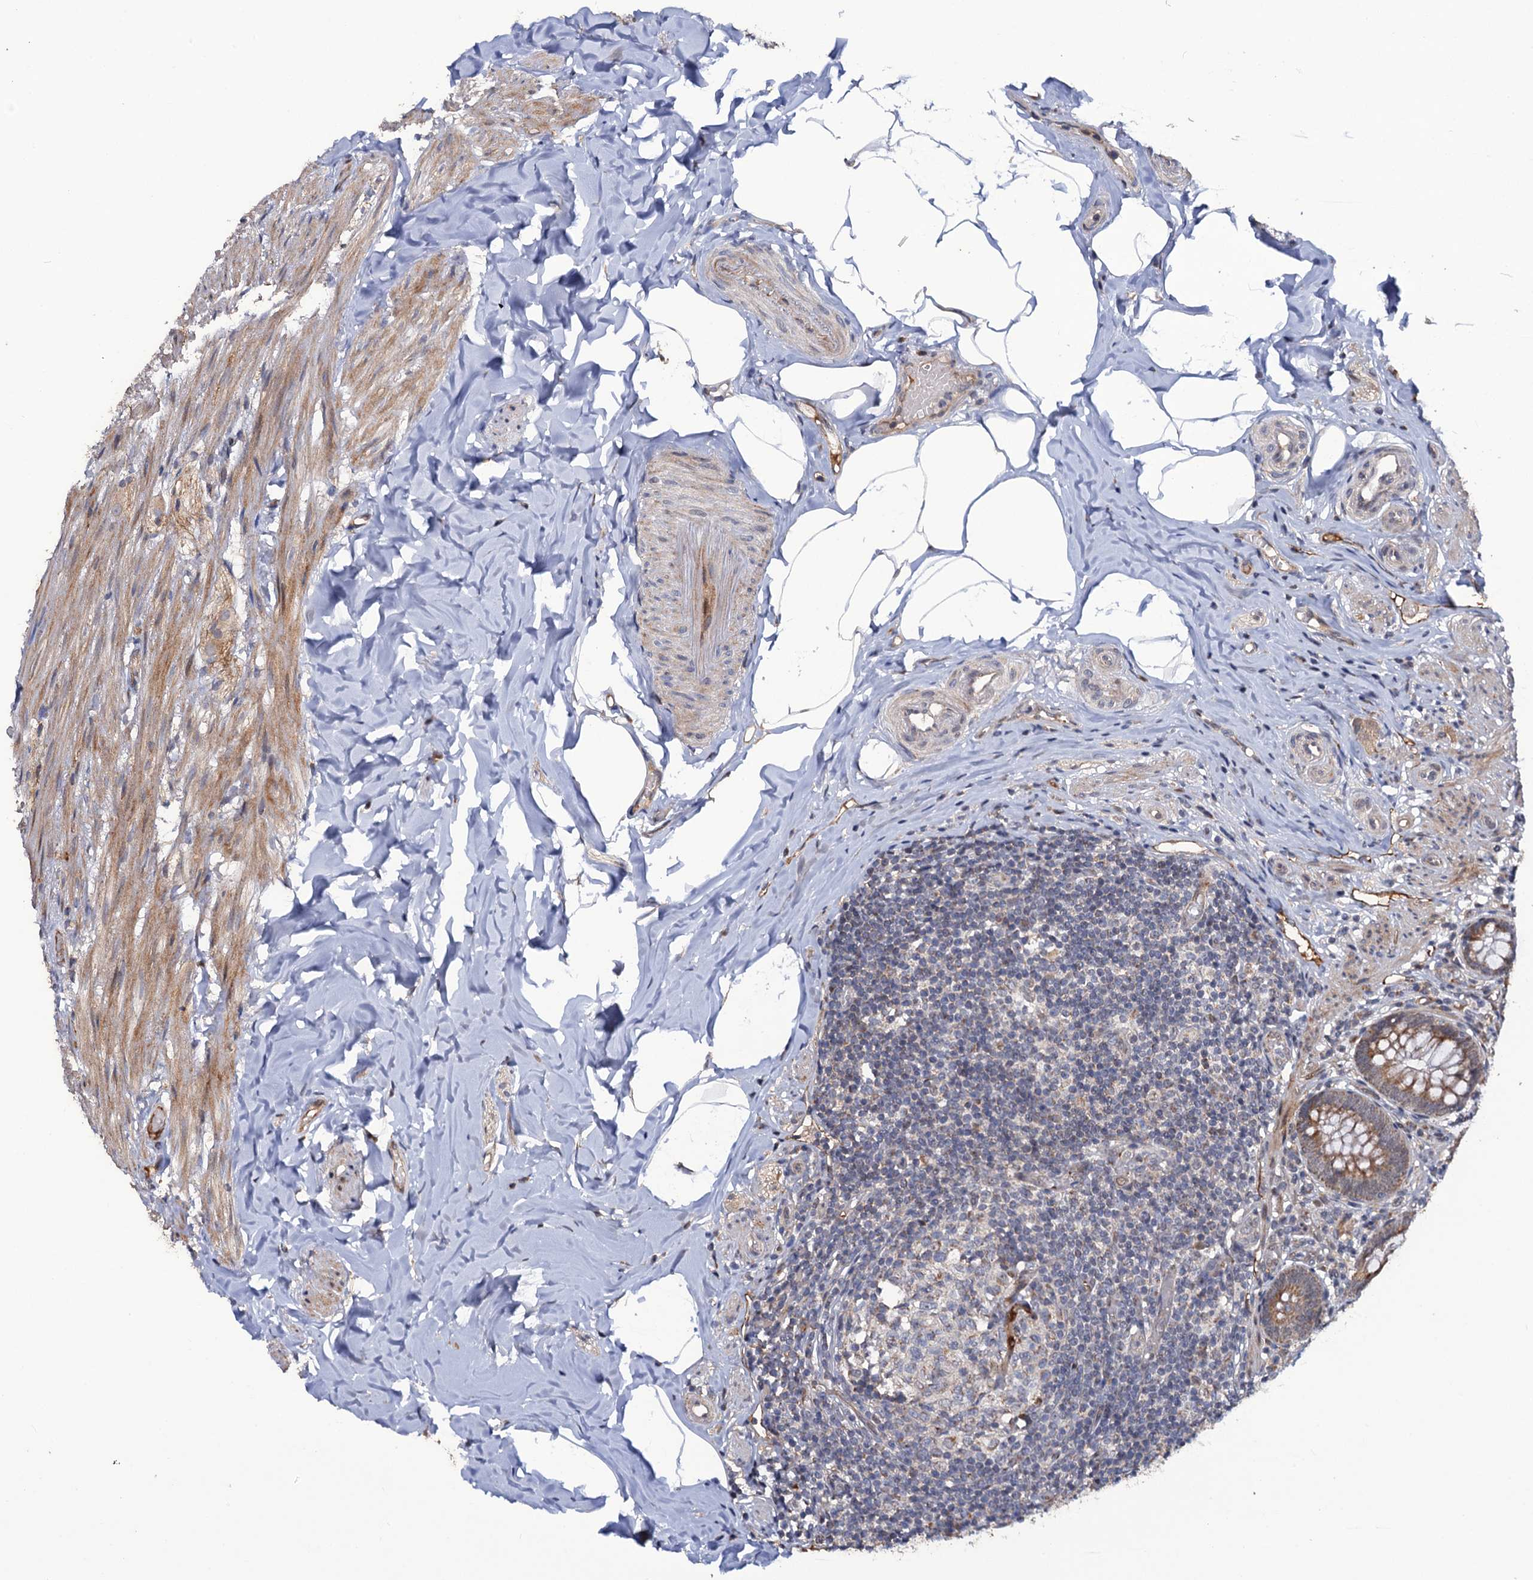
{"staining": {"intensity": "moderate", "quantity": ">75%", "location": "cytoplasmic/membranous"}, "tissue": "appendix", "cell_type": "Glandular cells", "image_type": "normal", "snomed": [{"axis": "morphology", "description": "Normal tissue, NOS"}, {"axis": "topography", "description": "Appendix"}], "caption": "Immunohistochemical staining of normal human appendix demonstrates moderate cytoplasmic/membranous protein positivity in about >75% of glandular cells. (Stains: DAB (3,3'-diaminobenzidine) in brown, nuclei in blue, Microscopy: brightfield microscopy at high magnification).", "gene": "LRRC63", "patient": {"sex": "male", "age": 55}}